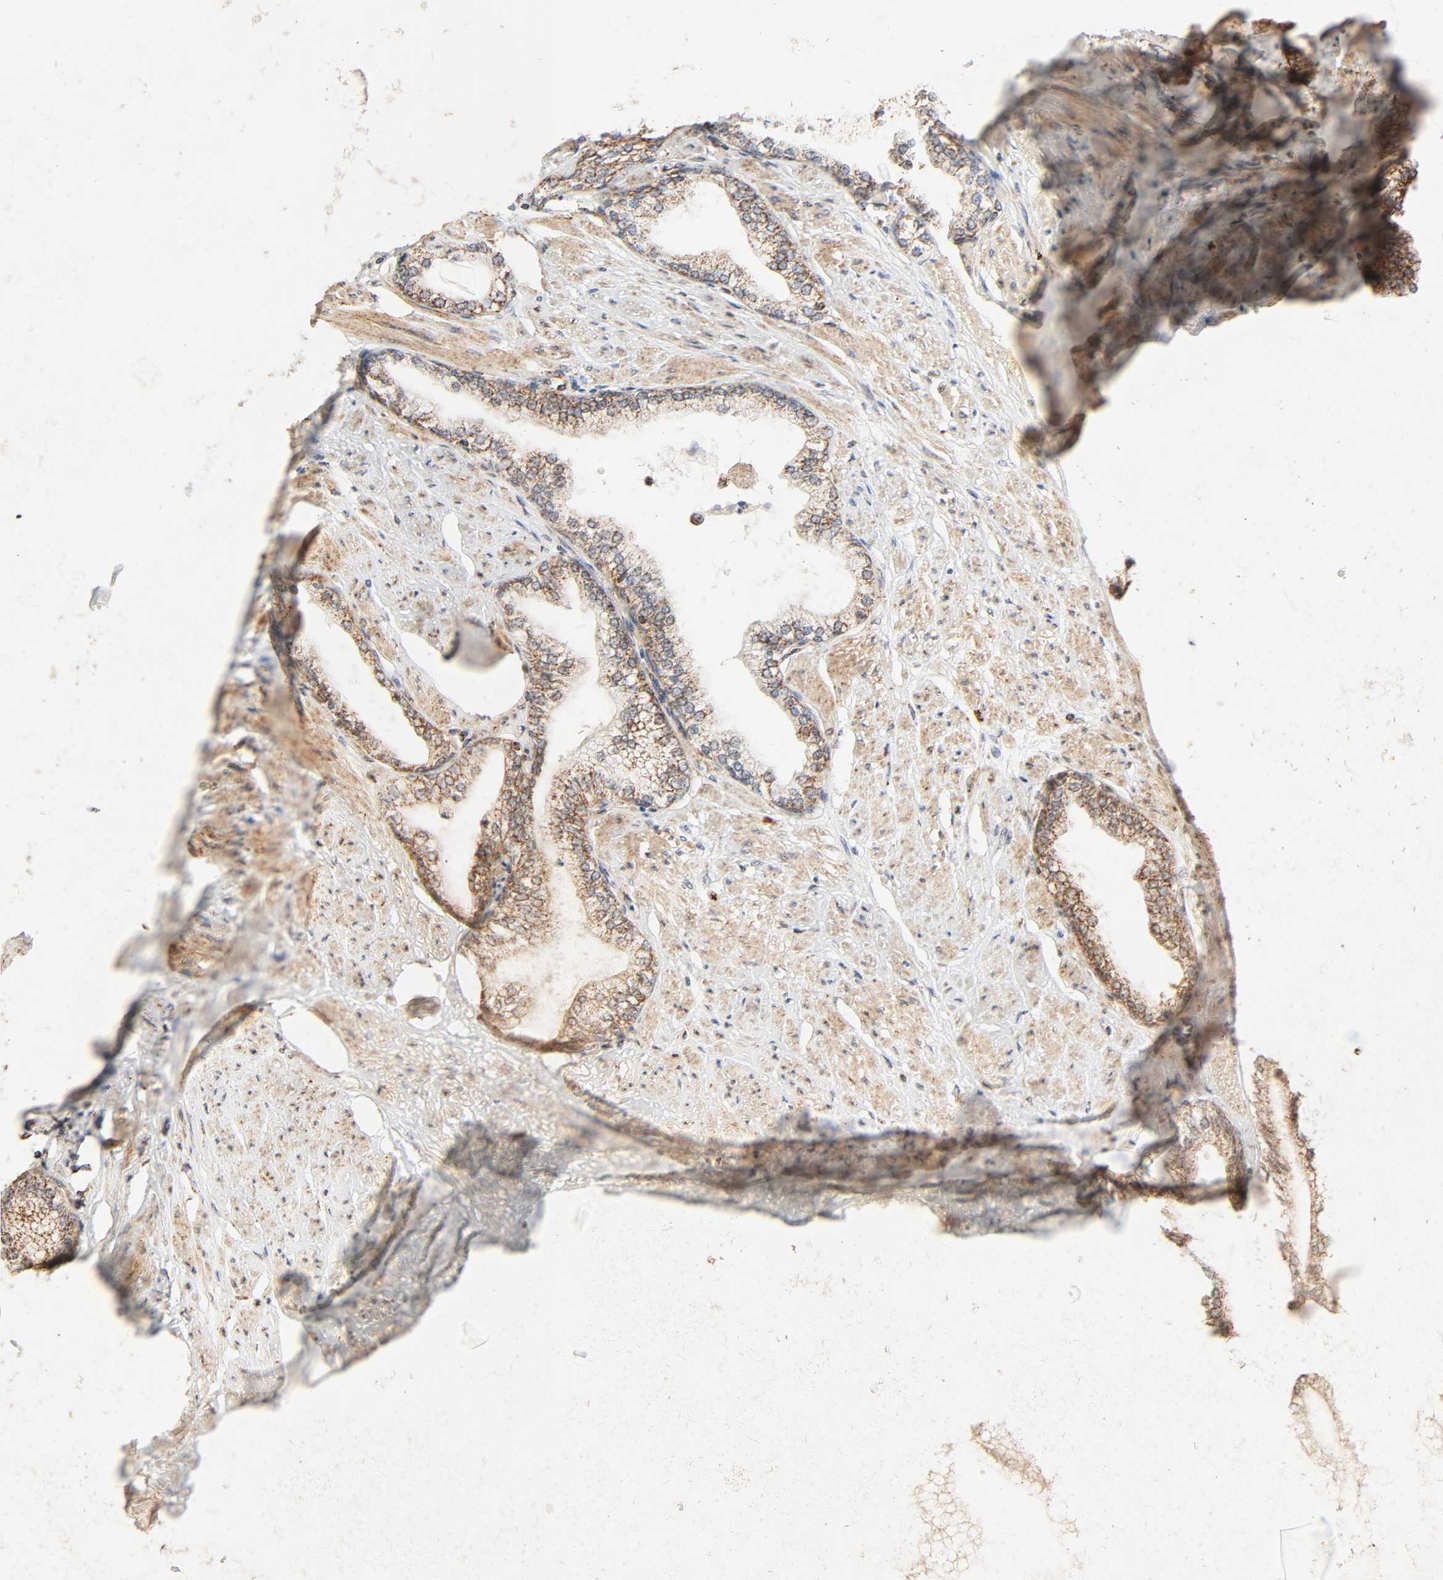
{"staining": {"intensity": "moderate", "quantity": ">75%", "location": "cytoplasmic/membranous"}, "tissue": "prostate", "cell_type": "Glandular cells", "image_type": "normal", "snomed": [{"axis": "morphology", "description": "Normal tissue, NOS"}, {"axis": "topography", "description": "Prostate"}], "caption": "Immunohistochemical staining of unremarkable human prostate exhibits >75% levels of moderate cytoplasmic/membranous protein staining in about >75% of glandular cells.", "gene": "ZMAT5", "patient": {"sex": "male", "age": 64}}